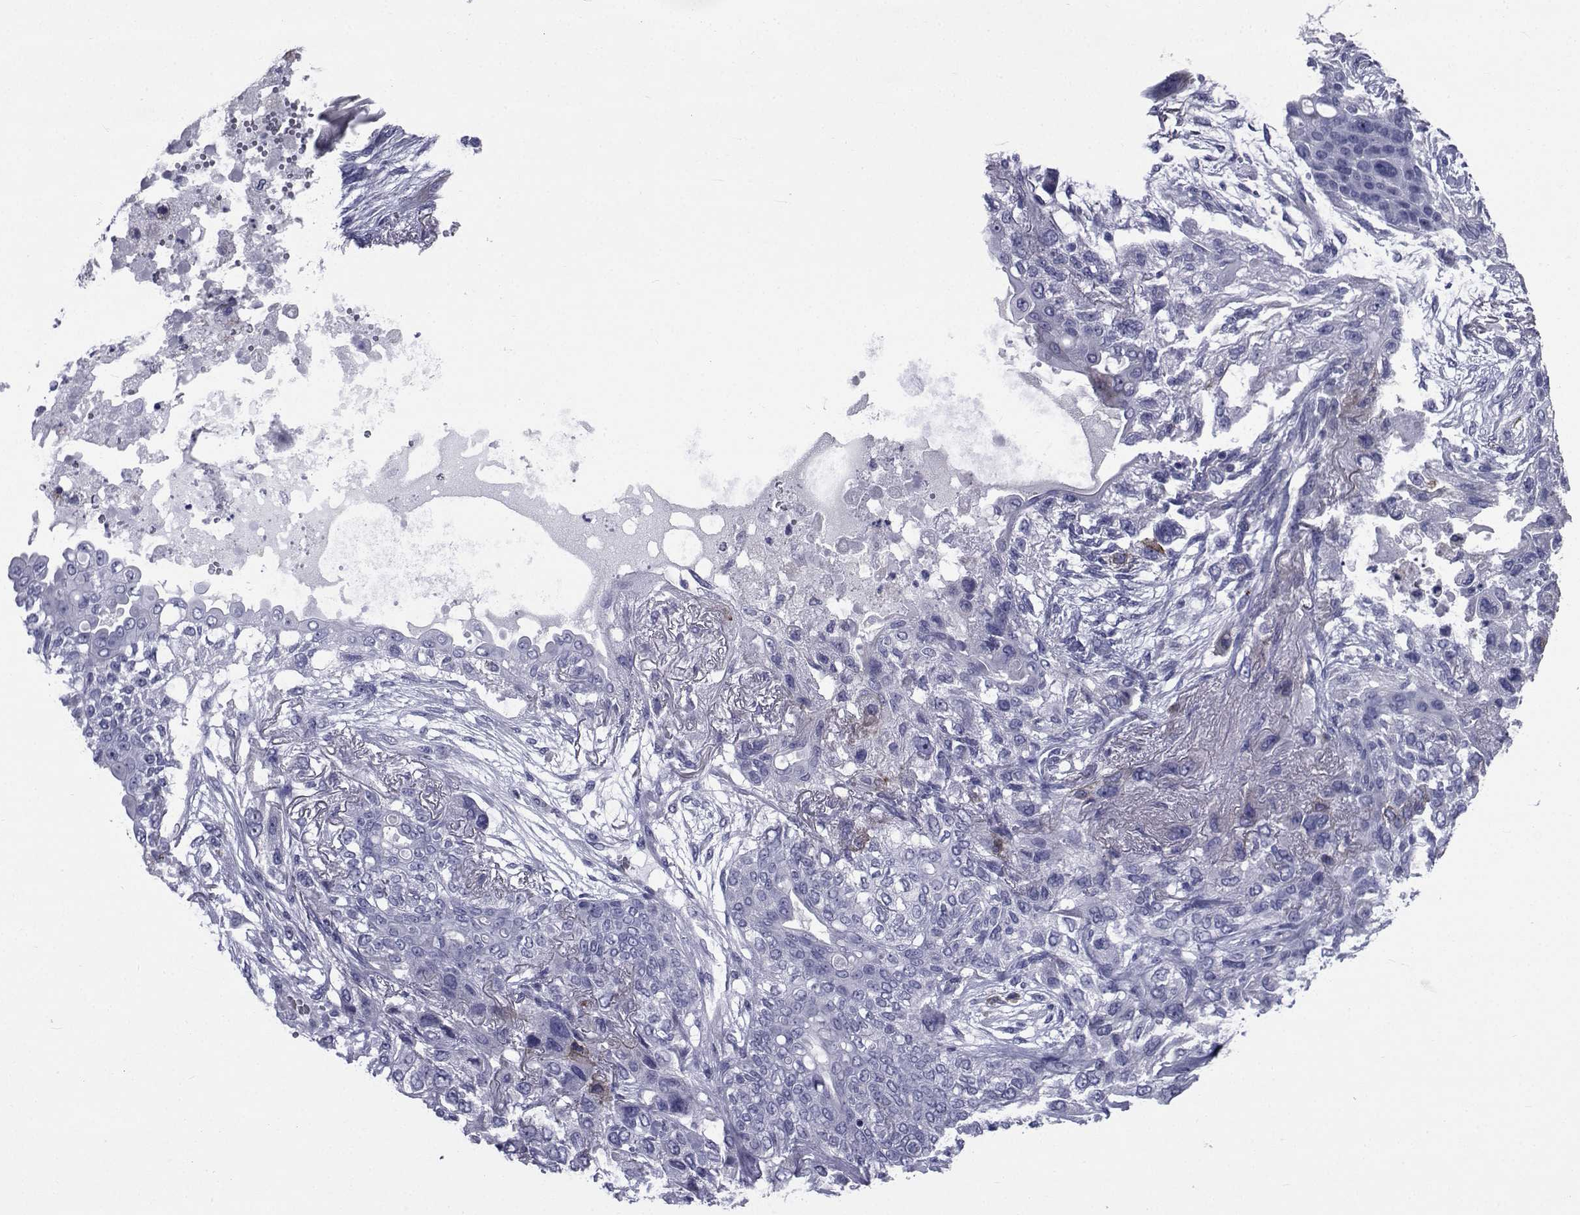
{"staining": {"intensity": "negative", "quantity": "none", "location": "none"}, "tissue": "lung cancer", "cell_type": "Tumor cells", "image_type": "cancer", "snomed": [{"axis": "morphology", "description": "Squamous cell carcinoma, NOS"}, {"axis": "topography", "description": "Lung"}], "caption": "Immunohistochemistry (IHC) of human lung squamous cell carcinoma shows no positivity in tumor cells. The staining was performed using DAB to visualize the protein expression in brown, while the nuclei were stained in blue with hematoxylin (Magnification: 20x).", "gene": "ROPN1", "patient": {"sex": "female", "age": 70}}